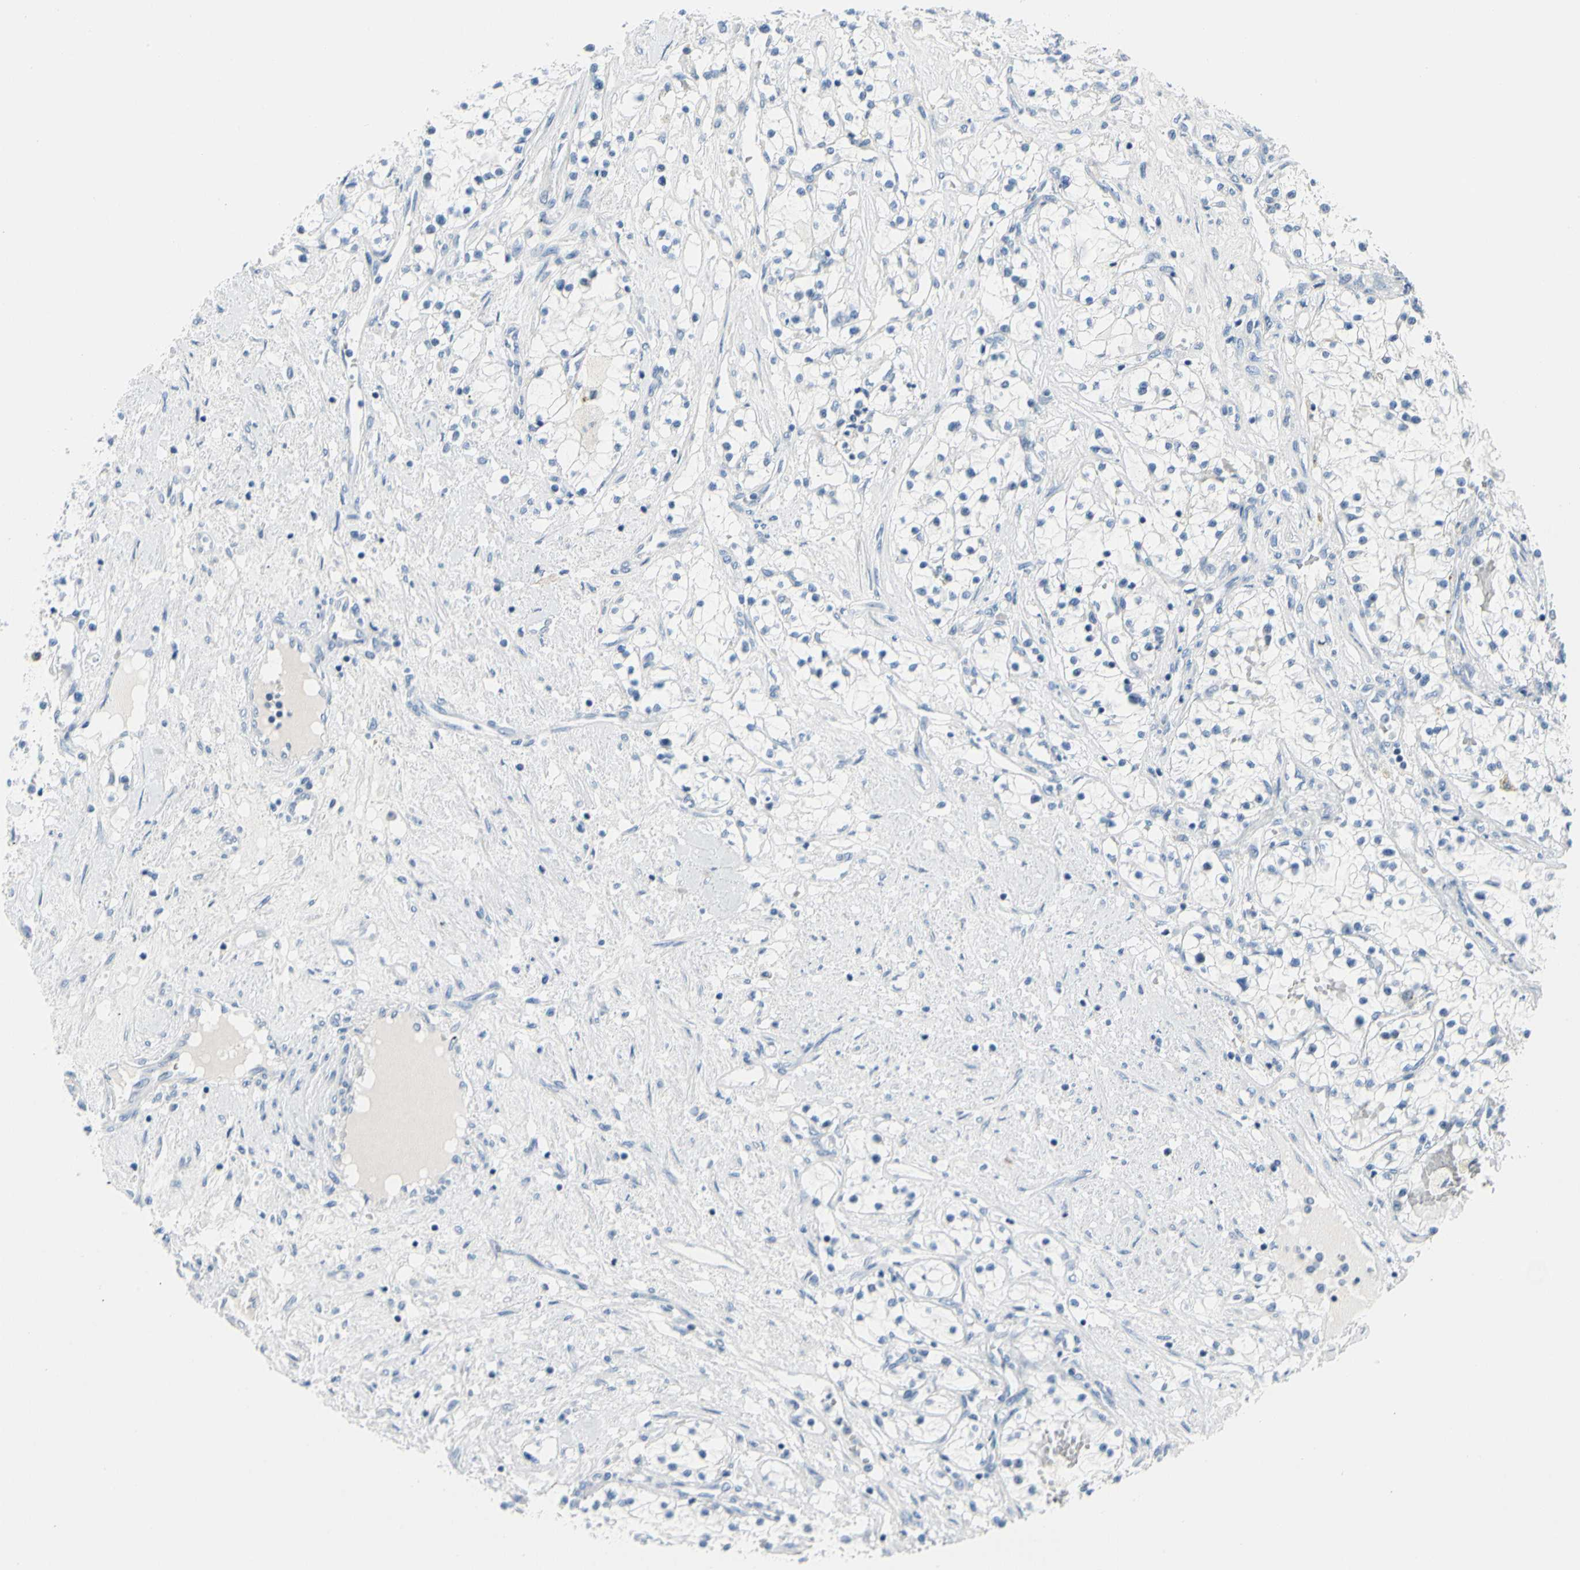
{"staining": {"intensity": "negative", "quantity": "none", "location": "none"}, "tissue": "renal cancer", "cell_type": "Tumor cells", "image_type": "cancer", "snomed": [{"axis": "morphology", "description": "Adenocarcinoma, NOS"}, {"axis": "topography", "description": "Kidney"}], "caption": "A photomicrograph of renal cancer stained for a protein exhibits no brown staining in tumor cells. (DAB (3,3'-diaminobenzidine) immunohistochemistry (IHC), high magnification).", "gene": "MUC5B", "patient": {"sex": "male", "age": 68}}